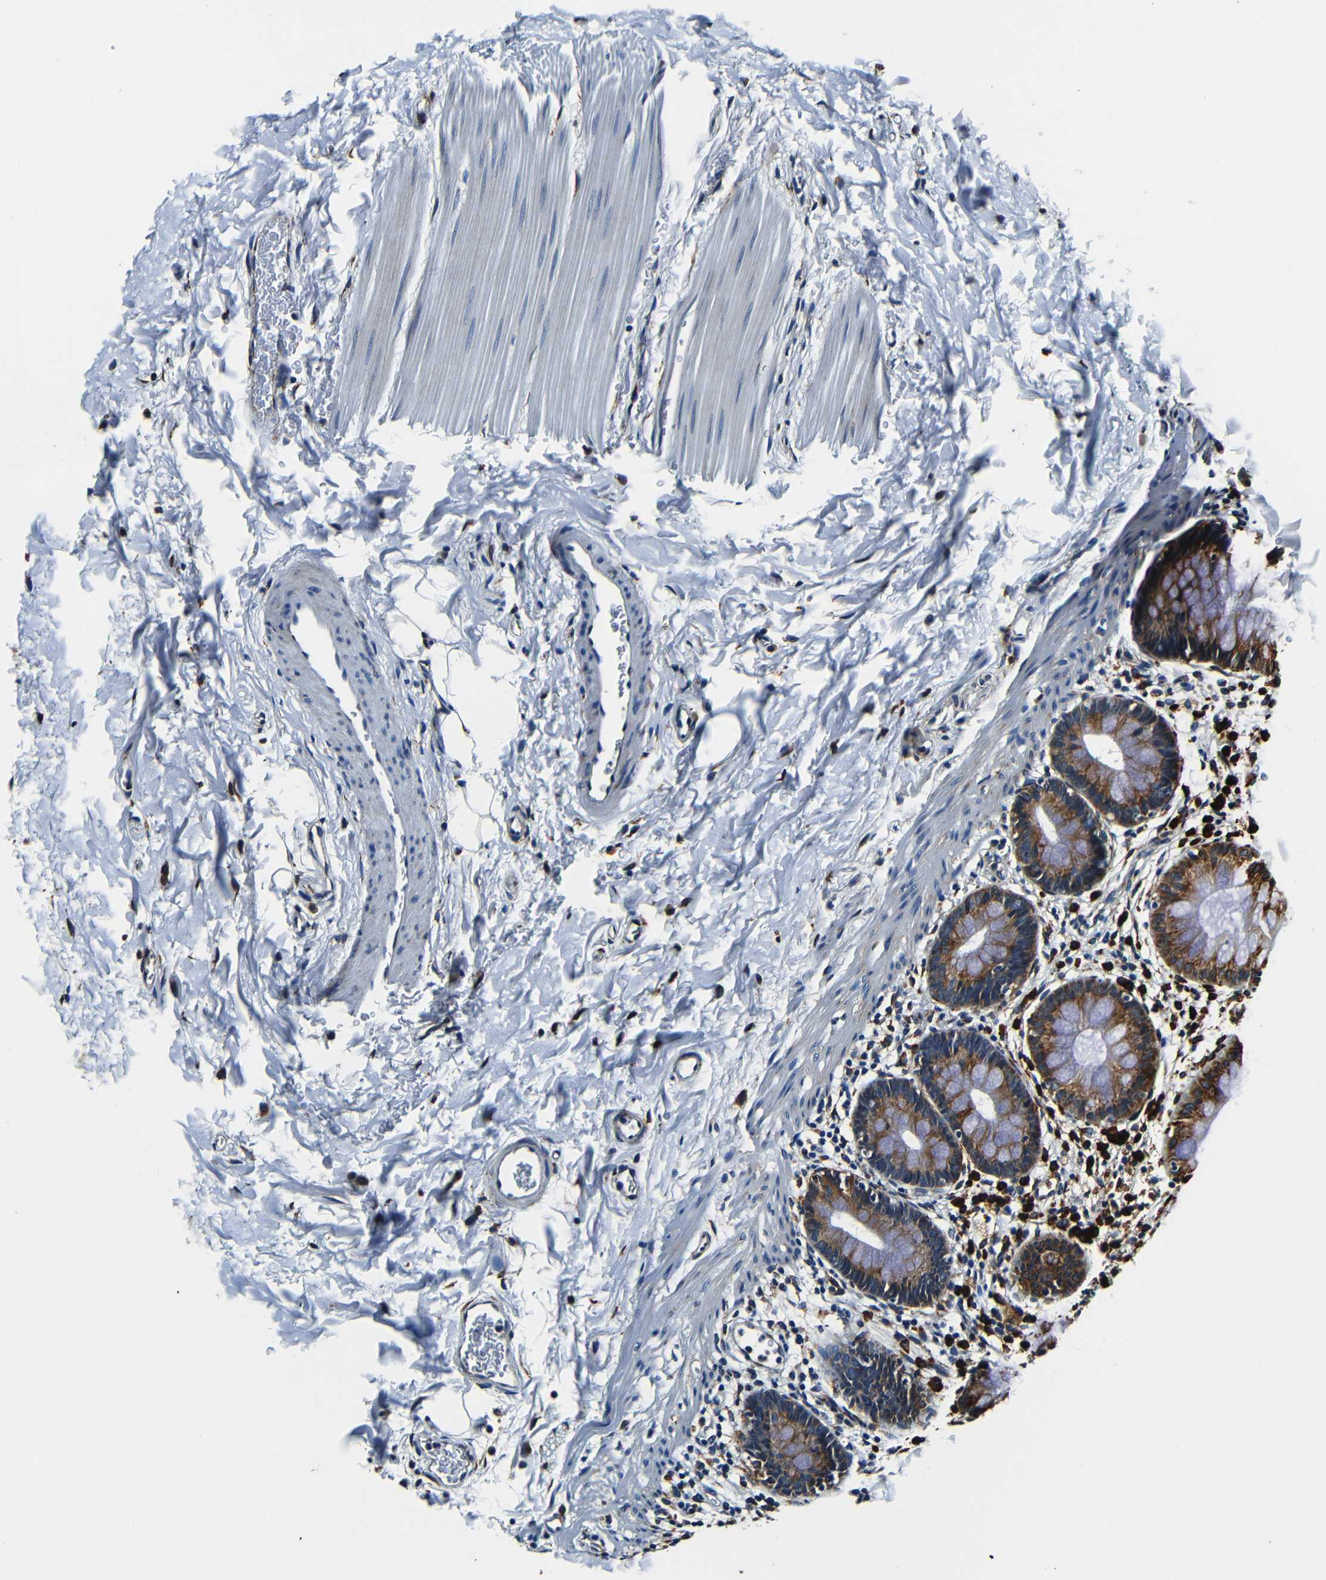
{"staining": {"intensity": "strong", "quantity": ">75%", "location": "cytoplasmic/membranous"}, "tissue": "rectum", "cell_type": "Glandular cells", "image_type": "normal", "snomed": [{"axis": "morphology", "description": "Normal tissue, NOS"}, {"axis": "topography", "description": "Rectum"}], "caption": "A brown stain highlights strong cytoplasmic/membranous staining of a protein in glandular cells of unremarkable human rectum. (DAB IHC, brown staining for protein, blue staining for nuclei).", "gene": "RRBP1", "patient": {"sex": "female", "age": 24}}